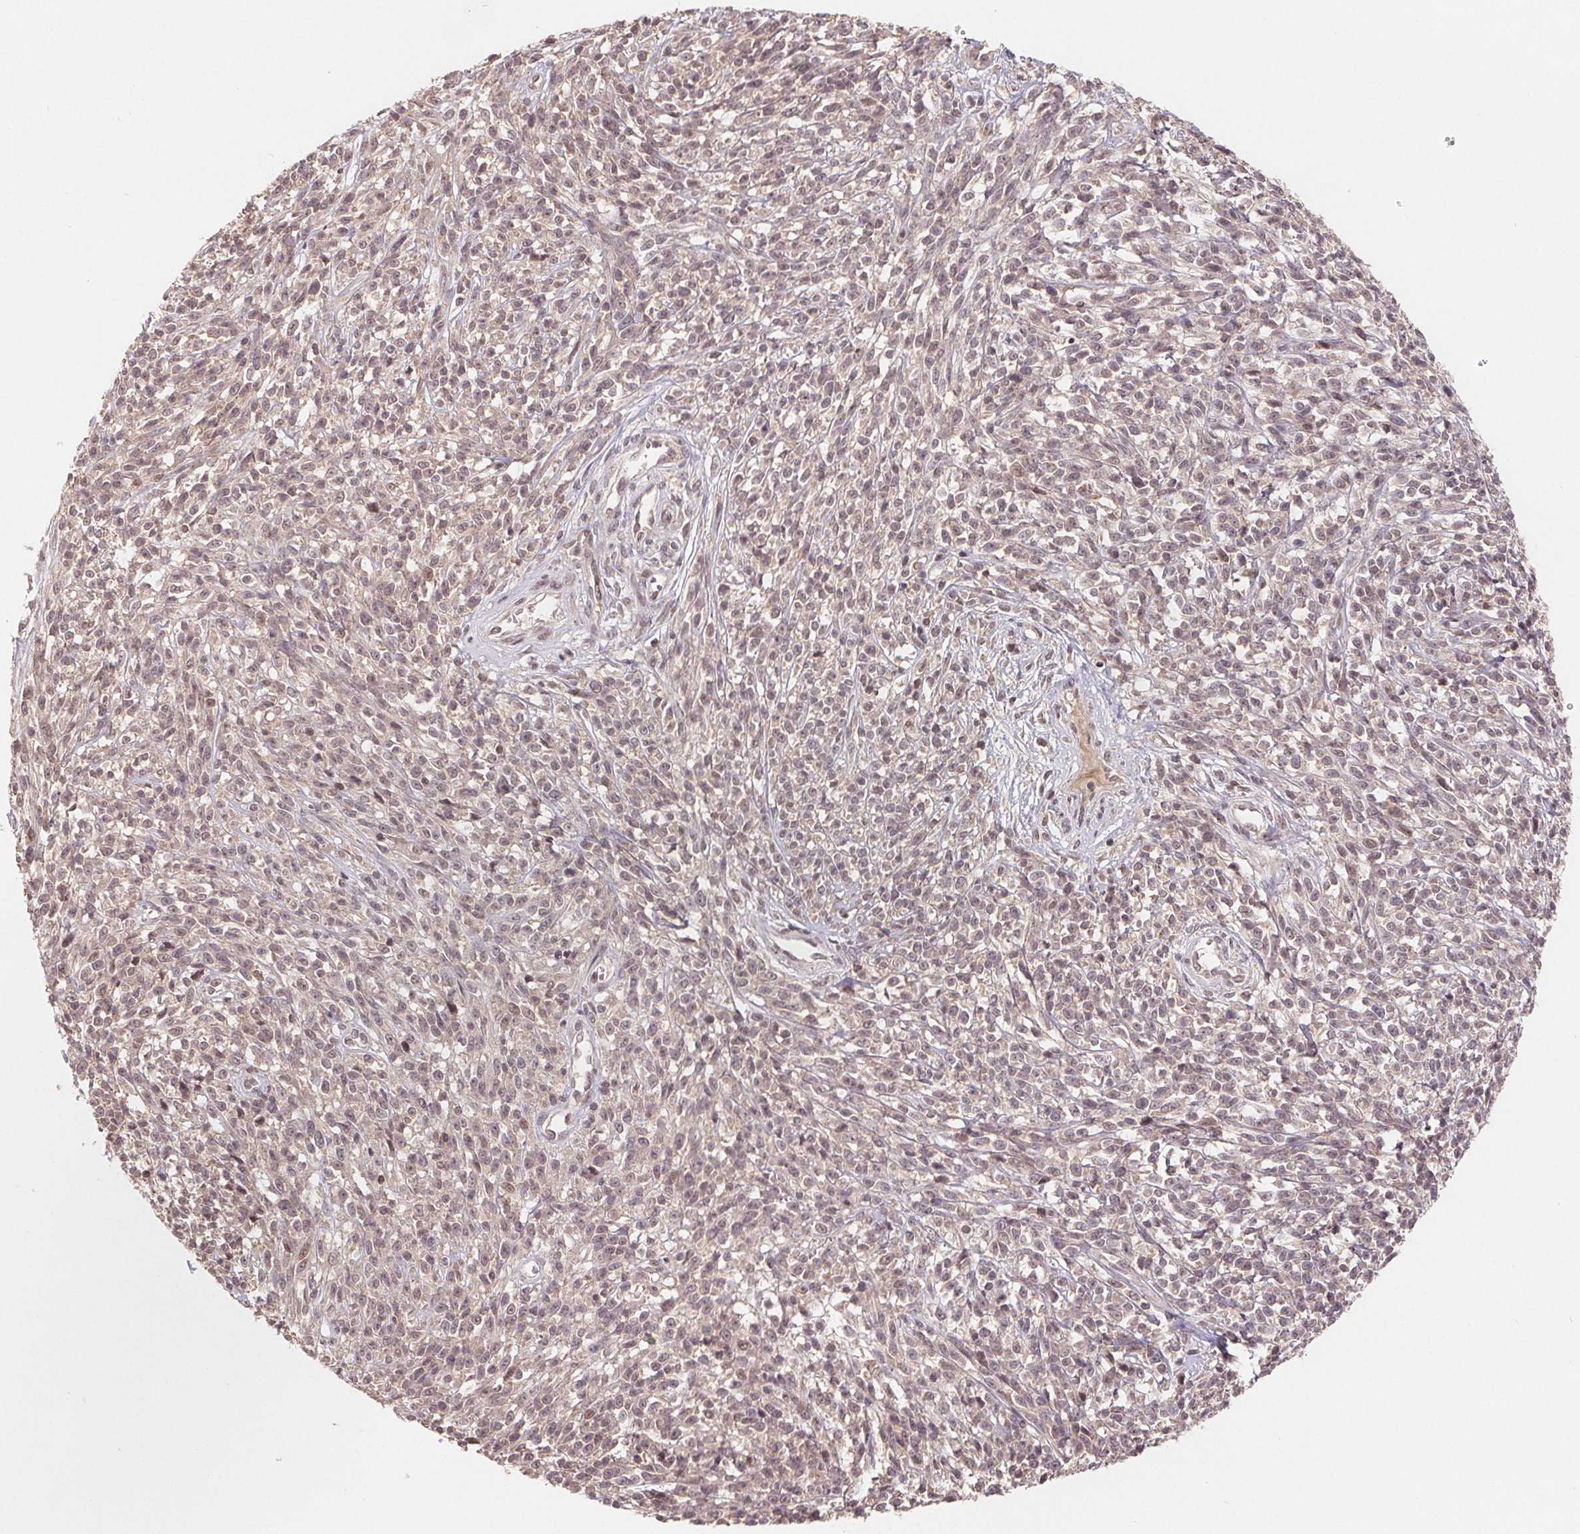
{"staining": {"intensity": "negative", "quantity": "none", "location": "none"}, "tissue": "melanoma", "cell_type": "Tumor cells", "image_type": "cancer", "snomed": [{"axis": "morphology", "description": "Malignant melanoma, NOS"}, {"axis": "topography", "description": "Skin"}, {"axis": "topography", "description": "Skin of trunk"}], "caption": "IHC photomicrograph of neoplastic tissue: melanoma stained with DAB (3,3'-diaminobenzidine) exhibits no significant protein staining in tumor cells. The staining is performed using DAB (3,3'-diaminobenzidine) brown chromogen with nuclei counter-stained in using hematoxylin.", "gene": "HMGN3", "patient": {"sex": "male", "age": 74}}